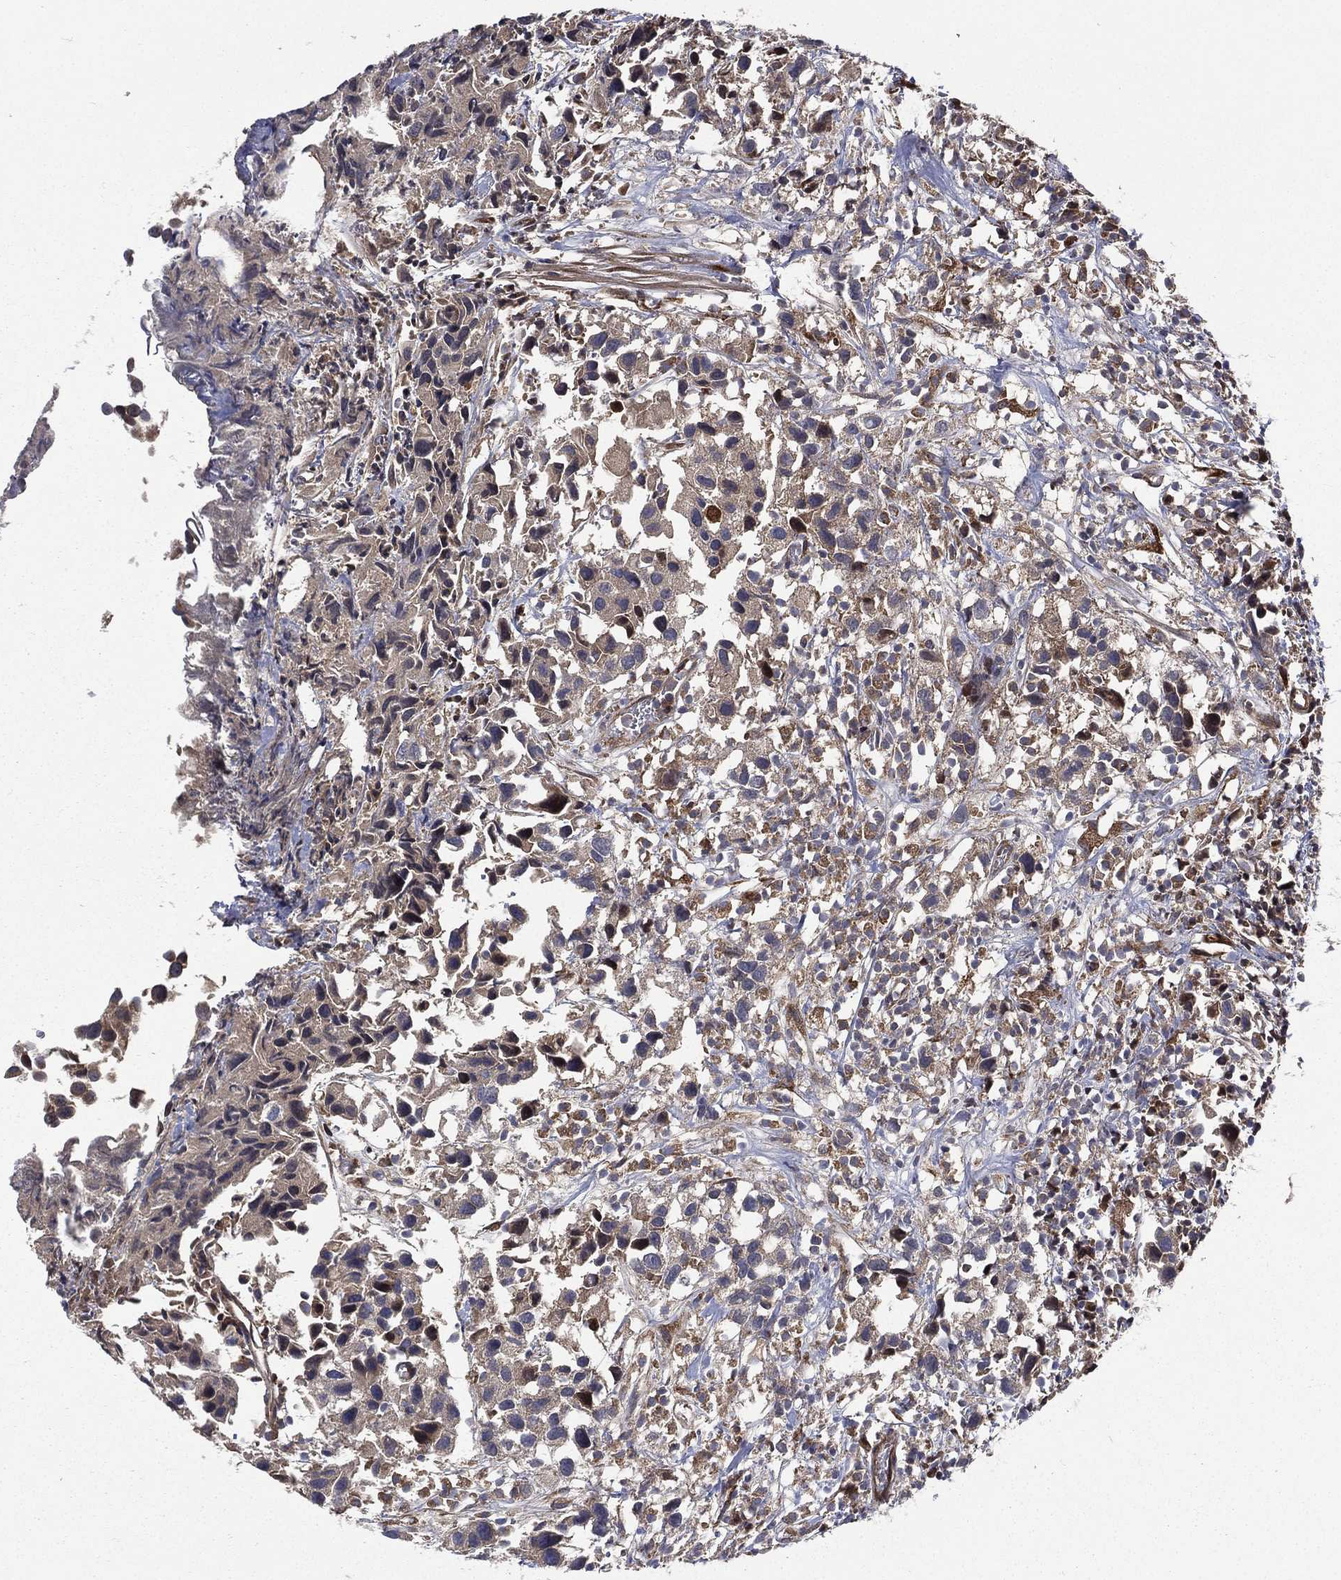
{"staining": {"intensity": "moderate", "quantity": "<25%", "location": "cytoplasmic/membranous"}, "tissue": "urothelial cancer", "cell_type": "Tumor cells", "image_type": "cancer", "snomed": [{"axis": "morphology", "description": "Urothelial carcinoma, High grade"}, {"axis": "topography", "description": "Urinary bladder"}], "caption": "Human urothelial carcinoma (high-grade) stained with a brown dye exhibits moderate cytoplasmic/membranous positive staining in approximately <25% of tumor cells.", "gene": "RAB11FIP4", "patient": {"sex": "male", "age": 79}}